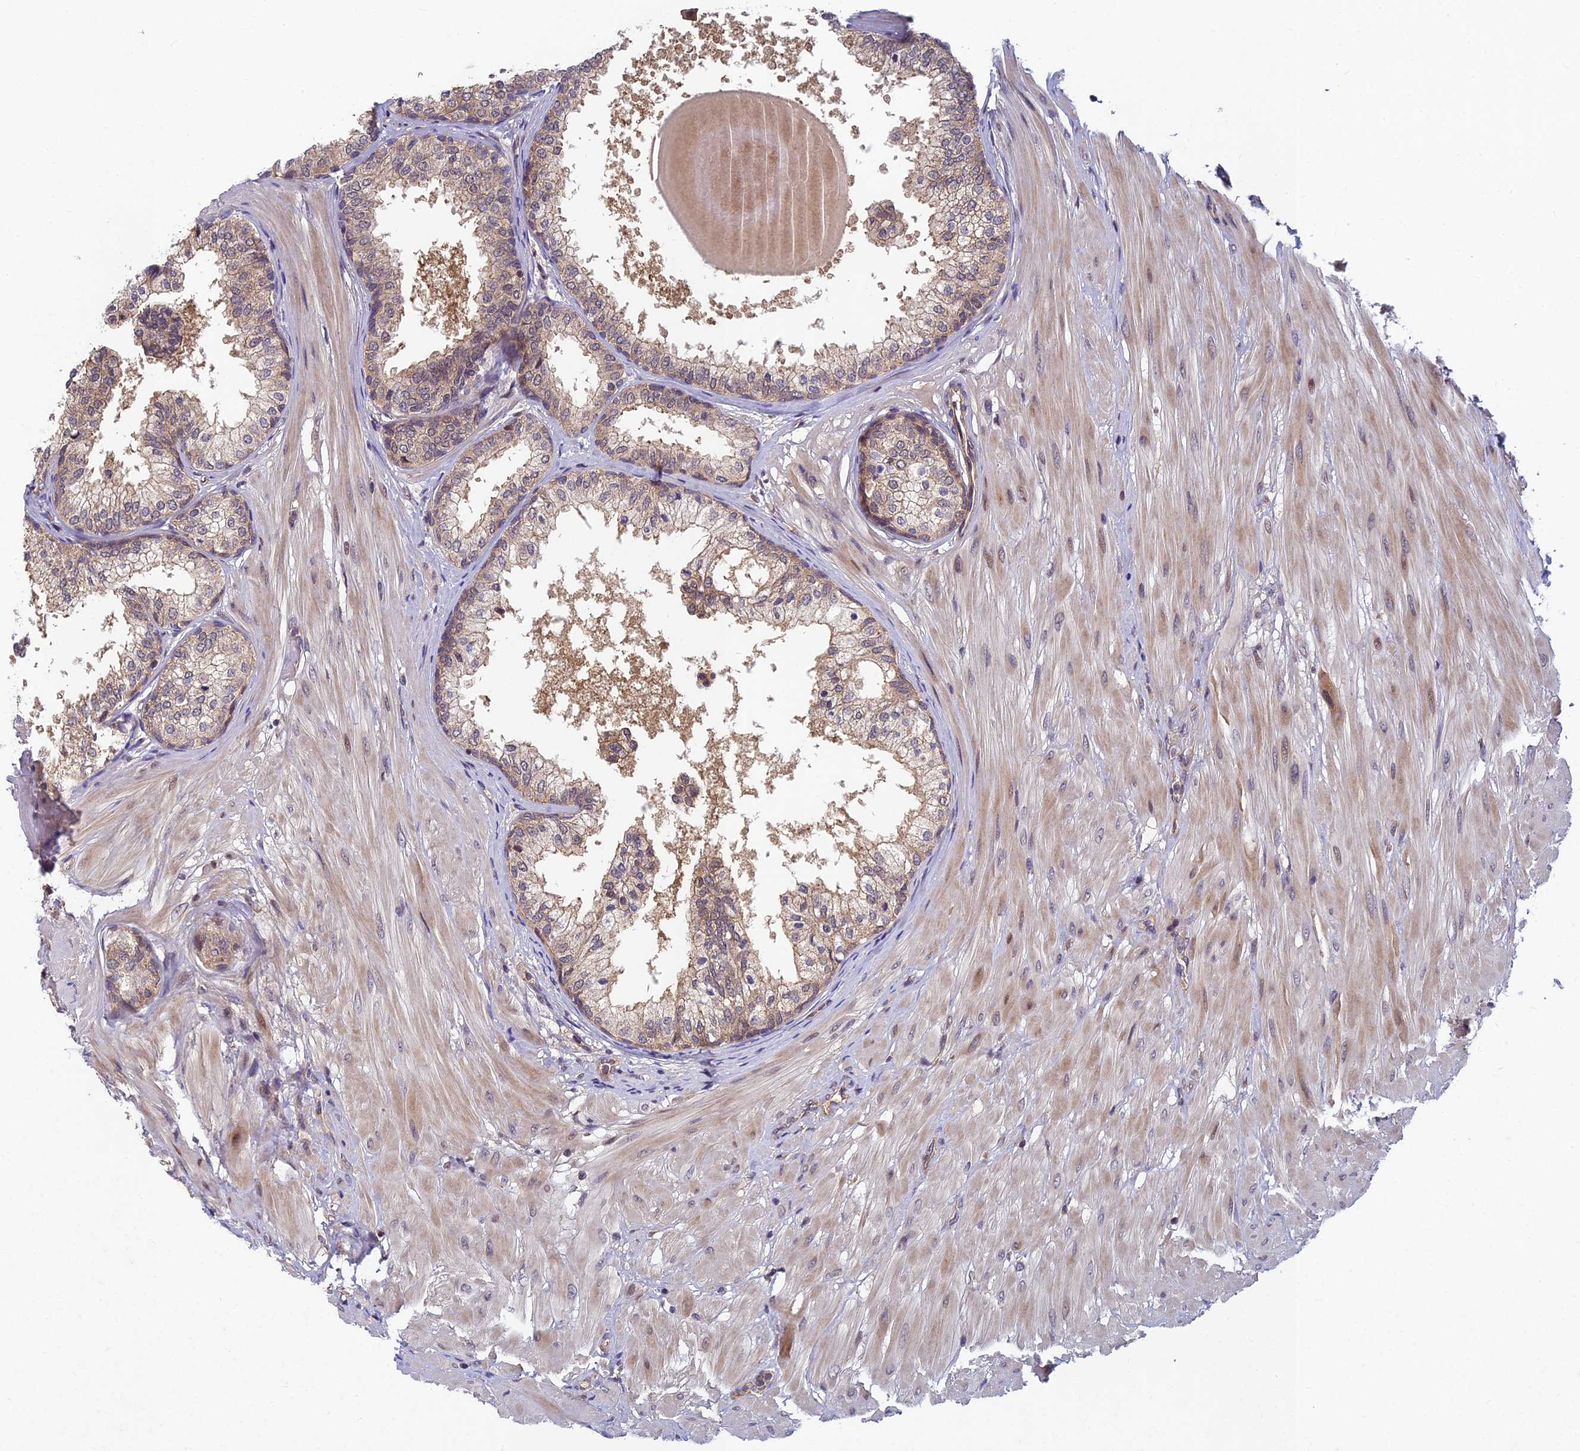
{"staining": {"intensity": "moderate", "quantity": ">75%", "location": "cytoplasmic/membranous"}, "tissue": "prostate", "cell_type": "Glandular cells", "image_type": "normal", "snomed": [{"axis": "morphology", "description": "Normal tissue, NOS"}, {"axis": "topography", "description": "Prostate"}], "caption": "The immunohistochemical stain shows moderate cytoplasmic/membranous staining in glandular cells of normal prostate.", "gene": "PIKFYVE", "patient": {"sex": "male", "age": 48}}